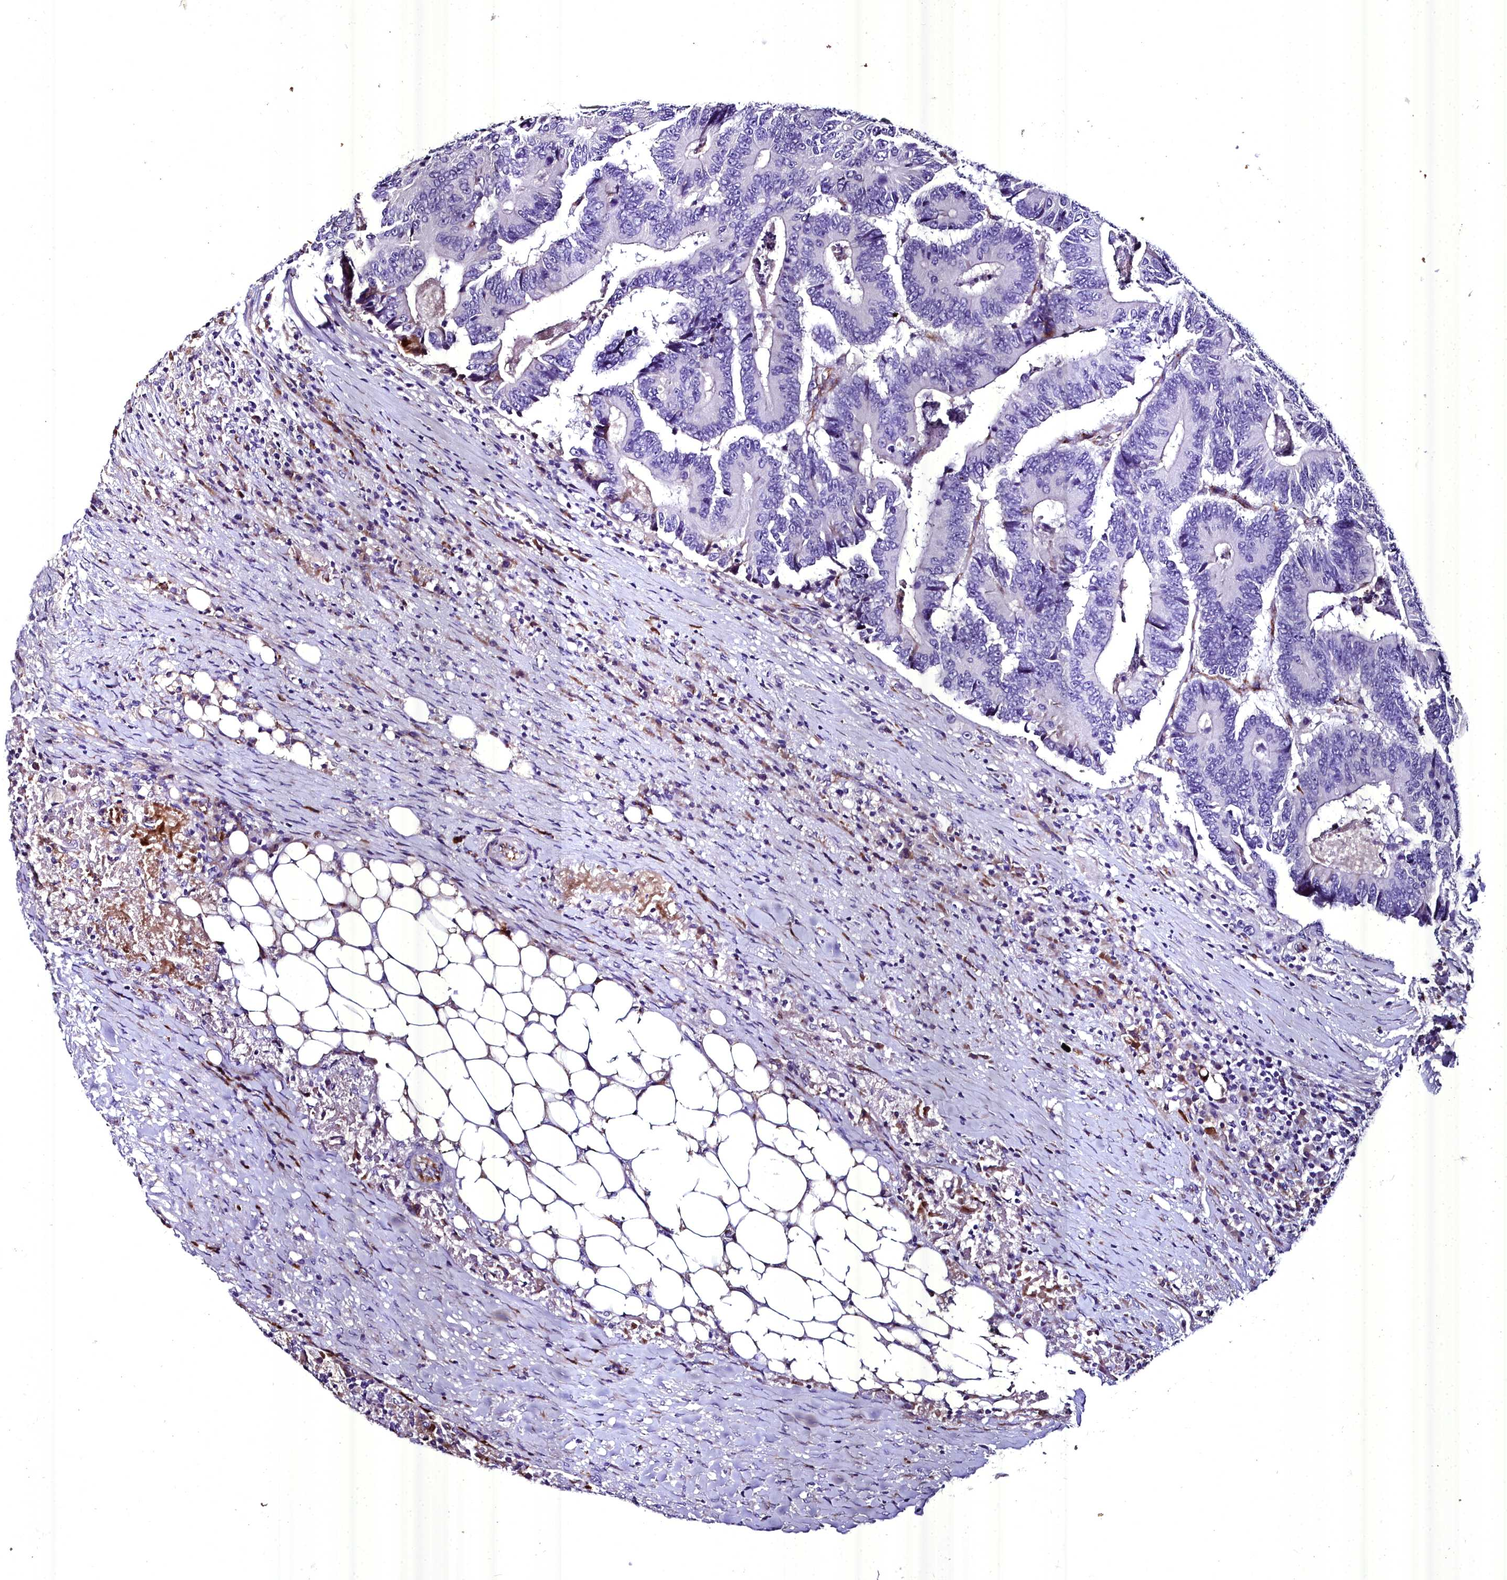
{"staining": {"intensity": "negative", "quantity": "none", "location": "none"}, "tissue": "colorectal cancer", "cell_type": "Tumor cells", "image_type": "cancer", "snomed": [{"axis": "morphology", "description": "Adenocarcinoma, NOS"}, {"axis": "topography", "description": "Colon"}], "caption": "The immunohistochemistry (IHC) image has no significant staining in tumor cells of colorectal adenocarcinoma tissue.", "gene": "MS4A18", "patient": {"sex": "male", "age": 83}}